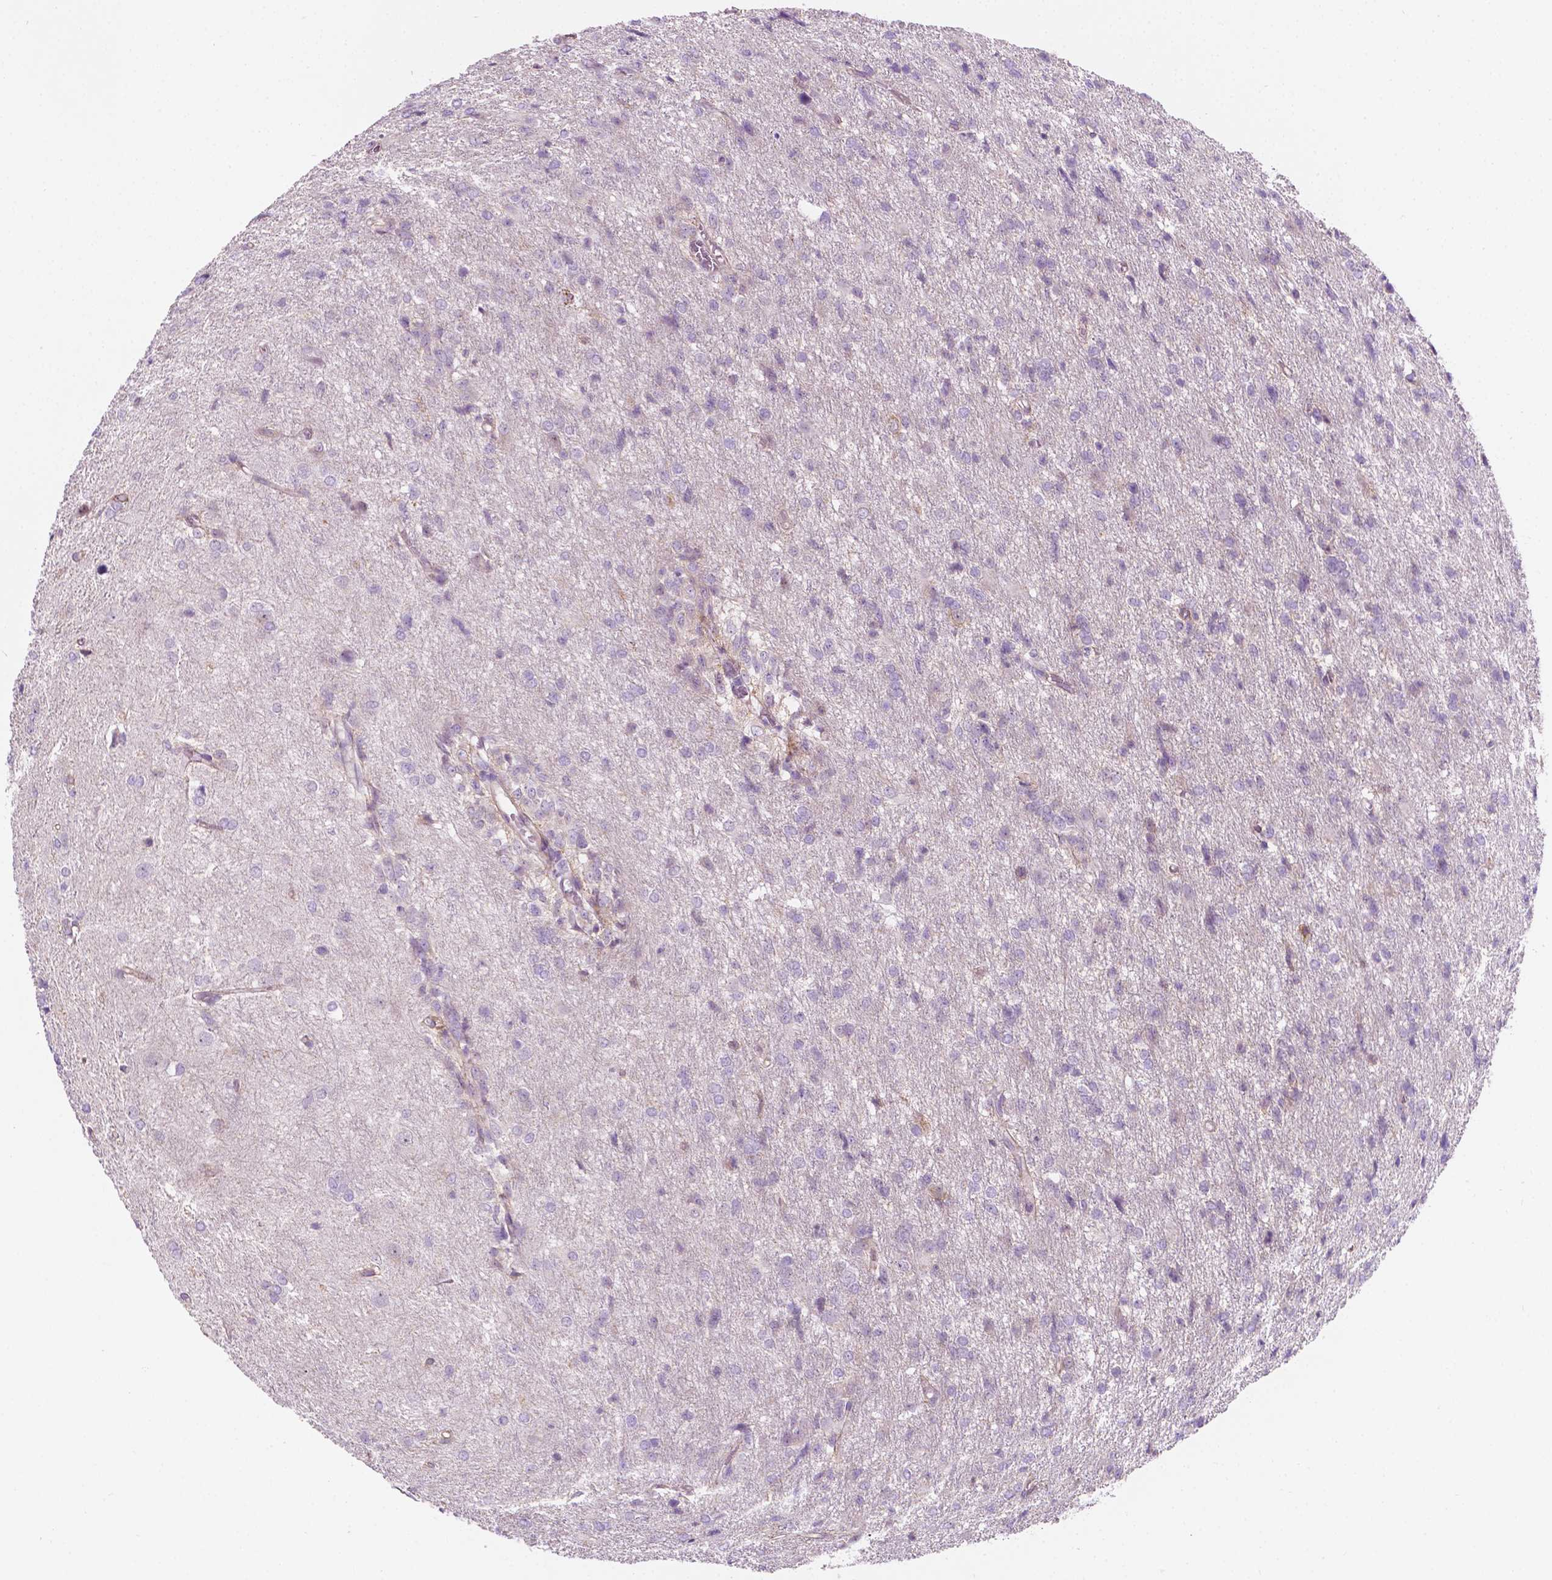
{"staining": {"intensity": "negative", "quantity": "none", "location": "none"}, "tissue": "glioma", "cell_type": "Tumor cells", "image_type": "cancer", "snomed": [{"axis": "morphology", "description": "Glioma, malignant, High grade"}, {"axis": "topography", "description": "Brain"}], "caption": "The immunohistochemistry (IHC) histopathology image has no significant expression in tumor cells of malignant glioma (high-grade) tissue.", "gene": "NOS1AP", "patient": {"sex": "male", "age": 68}}